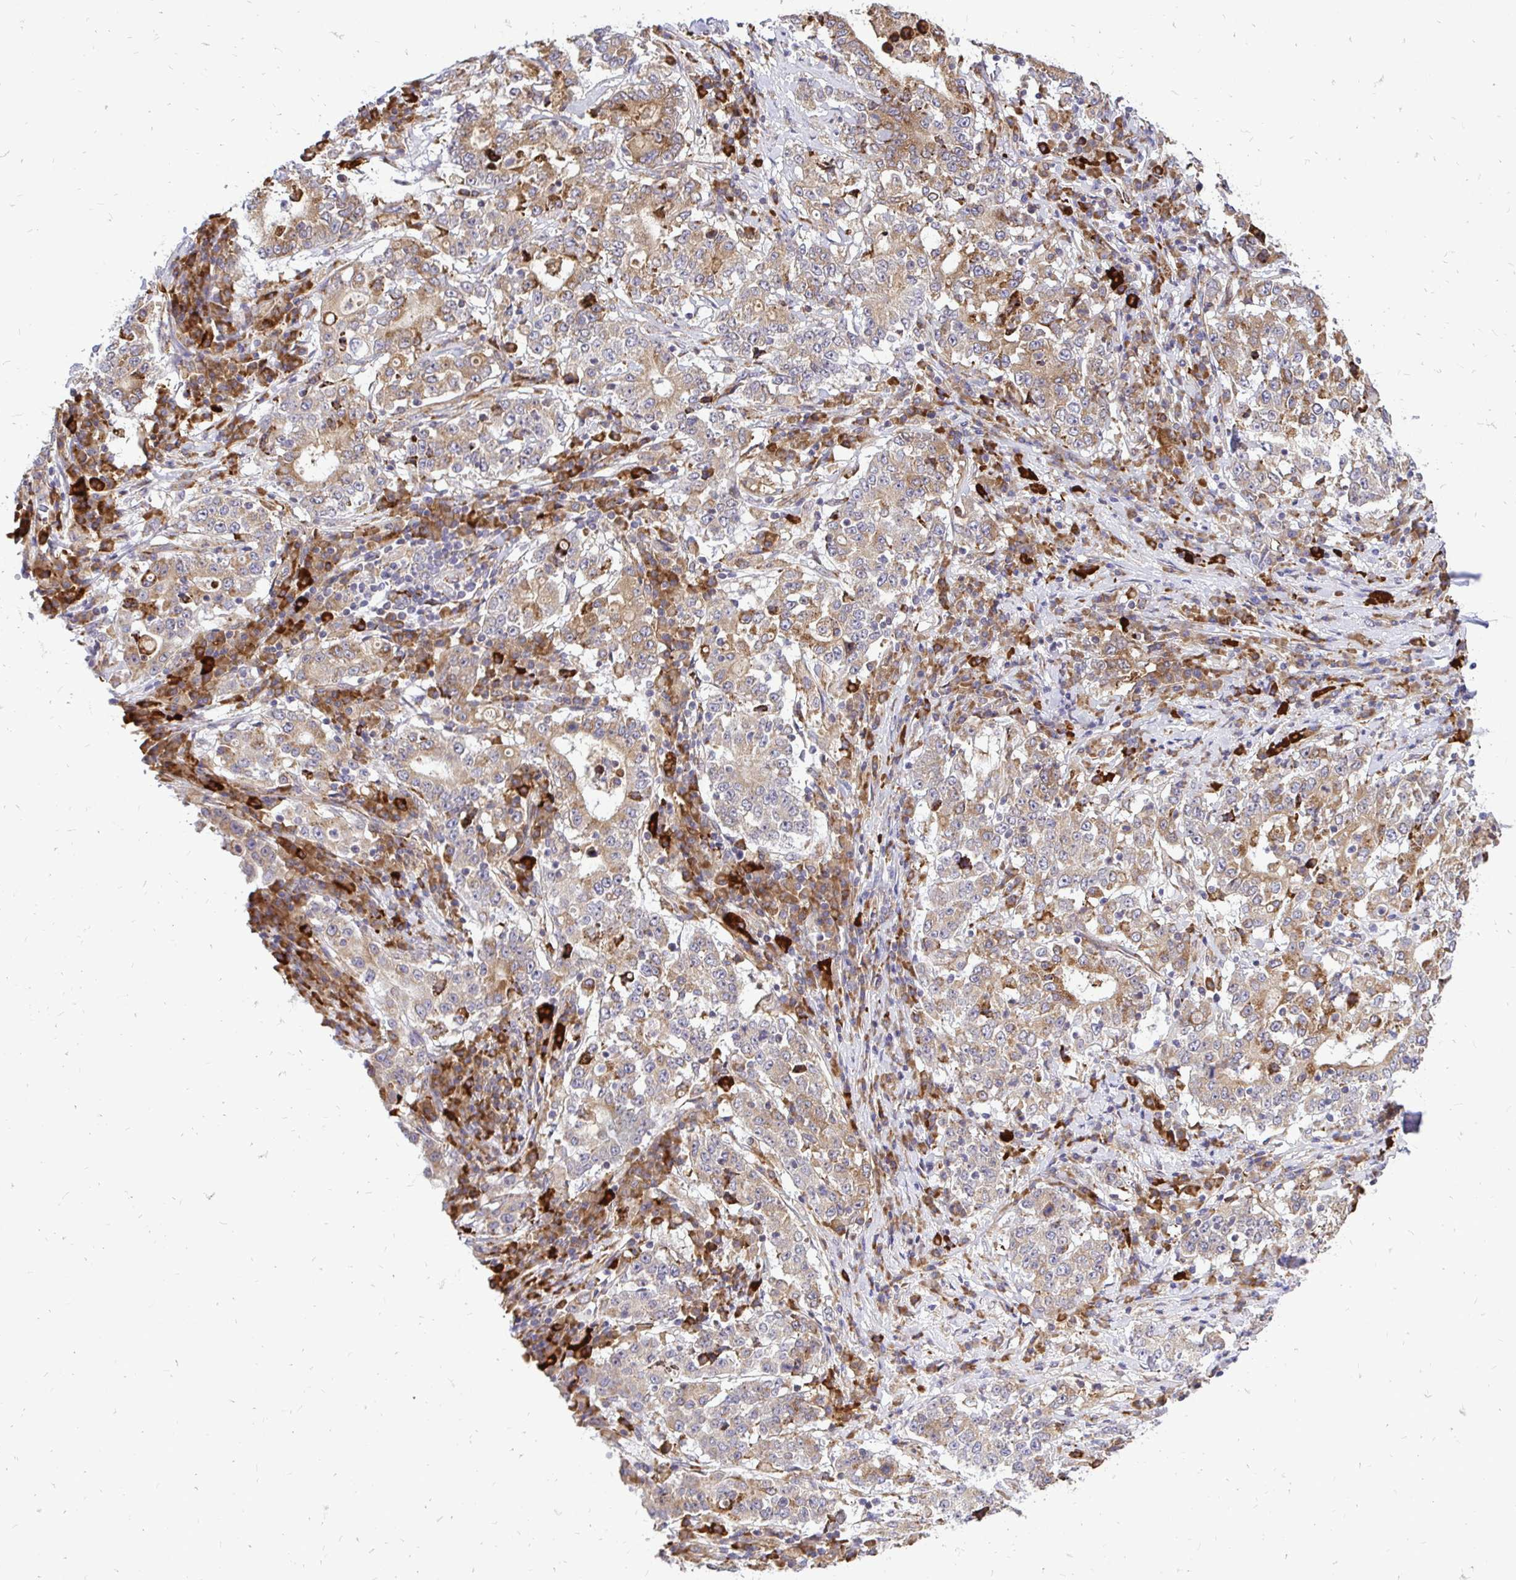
{"staining": {"intensity": "moderate", "quantity": ">75%", "location": "cytoplasmic/membranous"}, "tissue": "stomach cancer", "cell_type": "Tumor cells", "image_type": "cancer", "snomed": [{"axis": "morphology", "description": "Adenocarcinoma, NOS"}, {"axis": "topography", "description": "Stomach"}], "caption": "There is medium levels of moderate cytoplasmic/membranous positivity in tumor cells of stomach adenocarcinoma, as demonstrated by immunohistochemical staining (brown color).", "gene": "NAALAD2", "patient": {"sex": "male", "age": 59}}